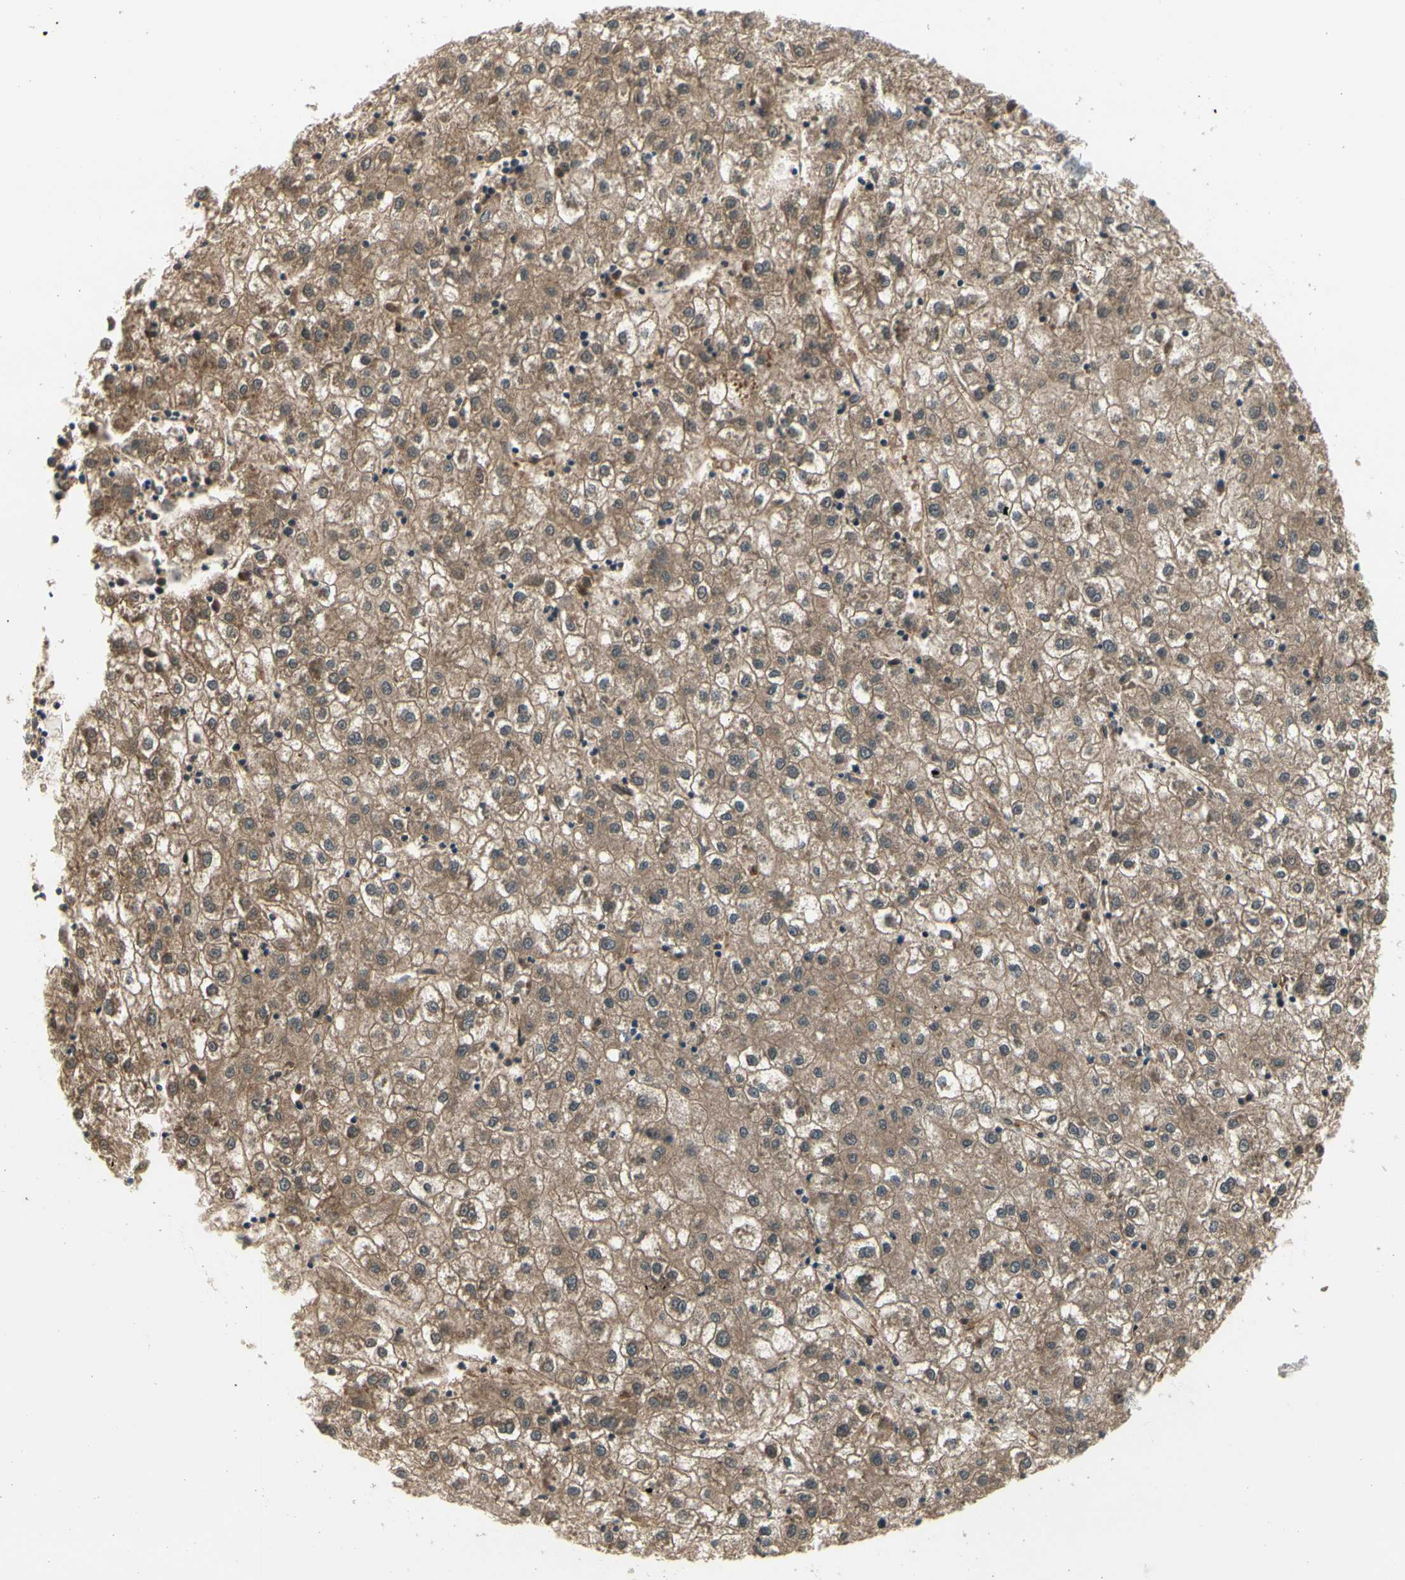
{"staining": {"intensity": "moderate", "quantity": ">75%", "location": "cytoplasmic/membranous"}, "tissue": "liver cancer", "cell_type": "Tumor cells", "image_type": "cancer", "snomed": [{"axis": "morphology", "description": "Carcinoma, Hepatocellular, NOS"}, {"axis": "topography", "description": "Liver"}], "caption": "DAB (3,3'-diaminobenzidine) immunohistochemical staining of human liver cancer (hepatocellular carcinoma) displays moderate cytoplasmic/membranous protein expression in about >75% of tumor cells.", "gene": "SERPINB6", "patient": {"sex": "male", "age": 72}}